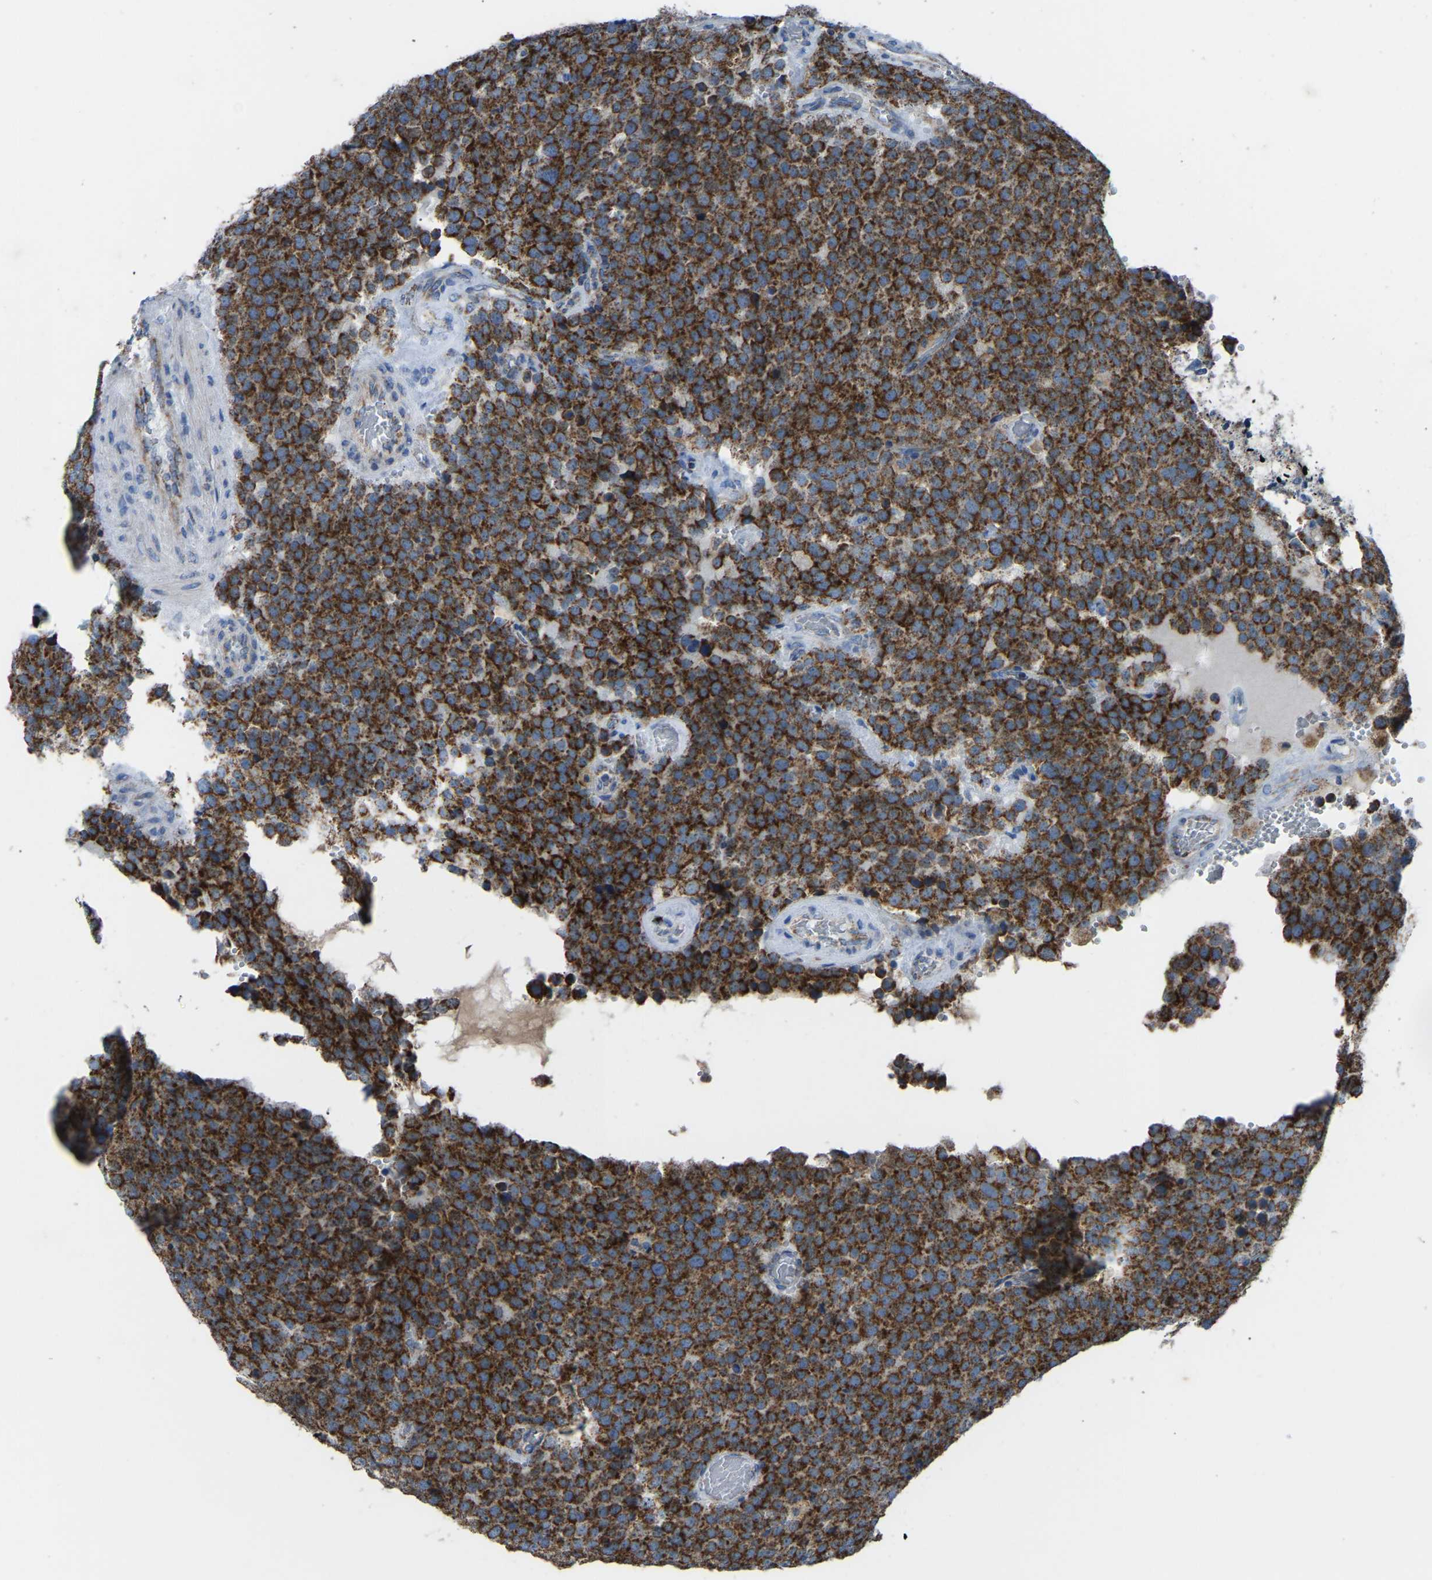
{"staining": {"intensity": "strong", "quantity": ">75%", "location": "cytoplasmic/membranous"}, "tissue": "testis cancer", "cell_type": "Tumor cells", "image_type": "cancer", "snomed": [{"axis": "morphology", "description": "Normal tissue, NOS"}, {"axis": "morphology", "description": "Seminoma, NOS"}, {"axis": "topography", "description": "Testis"}], "caption": "Human testis cancer stained for a protein (brown) shows strong cytoplasmic/membranous positive positivity in approximately >75% of tumor cells.", "gene": "ETFB", "patient": {"sex": "male", "age": 71}}